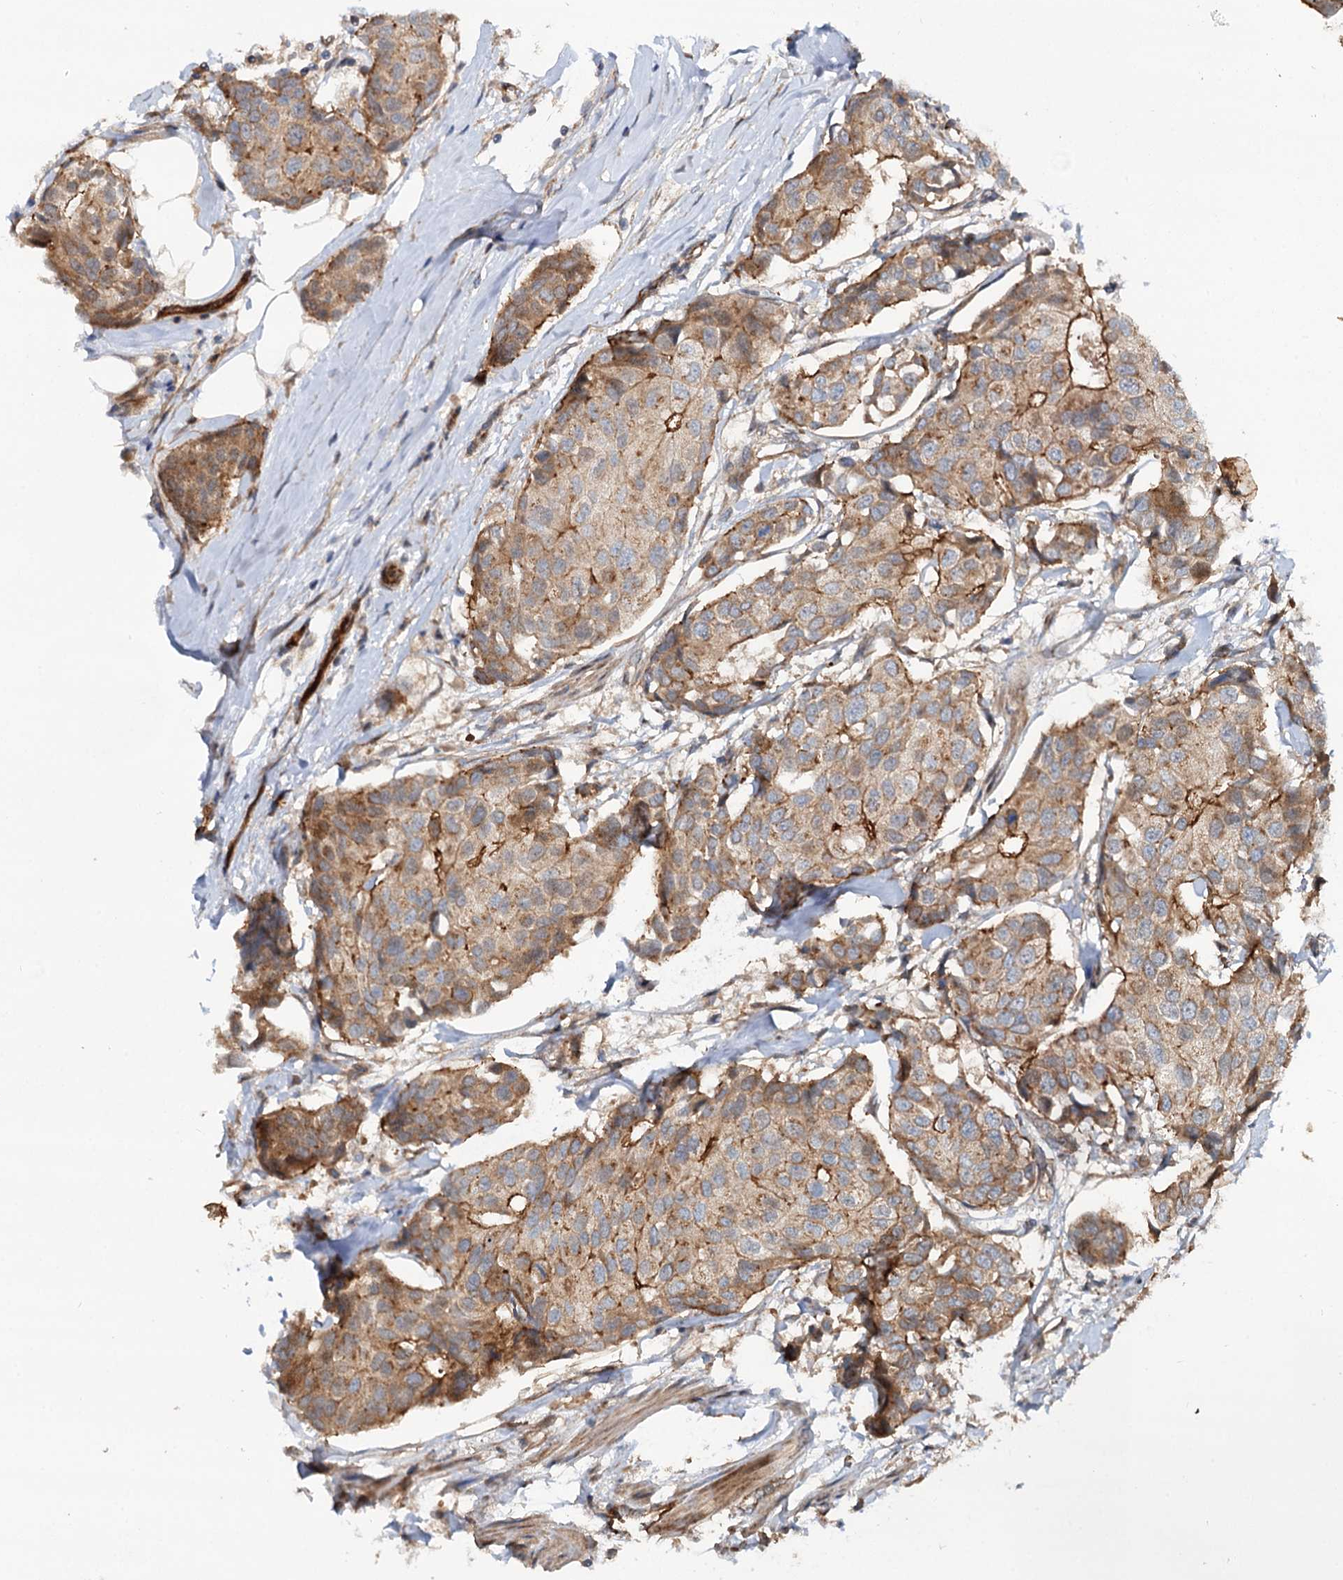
{"staining": {"intensity": "moderate", "quantity": "25%-75%", "location": "cytoplasmic/membranous"}, "tissue": "breast cancer", "cell_type": "Tumor cells", "image_type": "cancer", "snomed": [{"axis": "morphology", "description": "Duct carcinoma"}, {"axis": "topography", "description": "Breast"}], "caption": "Immunohistochemical staining of breast intraductal carcinoma reveals moderate cytoplasmic/membranous protein expression in about 25%-75% of tumor cells.", "gene": "ADGRG4", "patient": {"sex": "female", "age": 80}}